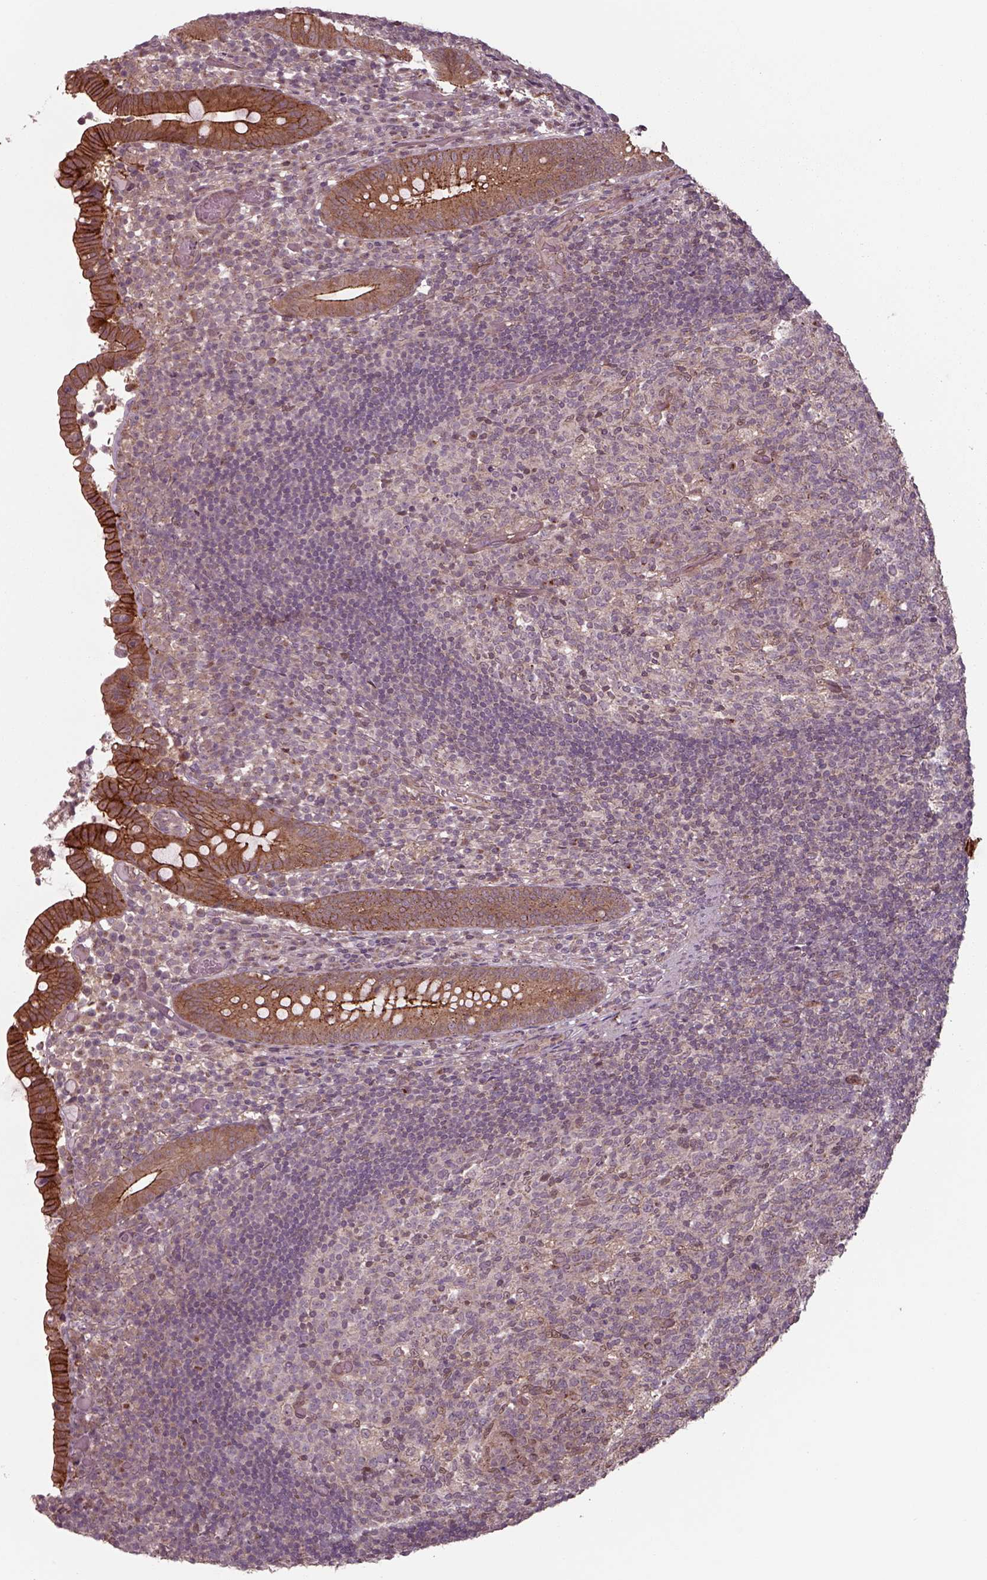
{"staining": {"intensity": "strong", "quantity": ">75%", "location": "cytoplasmic/membranous"}, "tissue": "appendix", "cell_type": "Glandular cells", "image_type": "normal", "snomed": [{"axis": "morphology", "description": "Normal tissue, NOS"}, {"axis": "topography", "description": "Appendix"}], "caption": "Immunohistochemical staining of normal appendix displays high levels of strong cytoplasmic/membranous positivity in approximately >75% of glandular cells.", "gene": "CHMP3", "patient": {"sex": "female", "age": 32}}